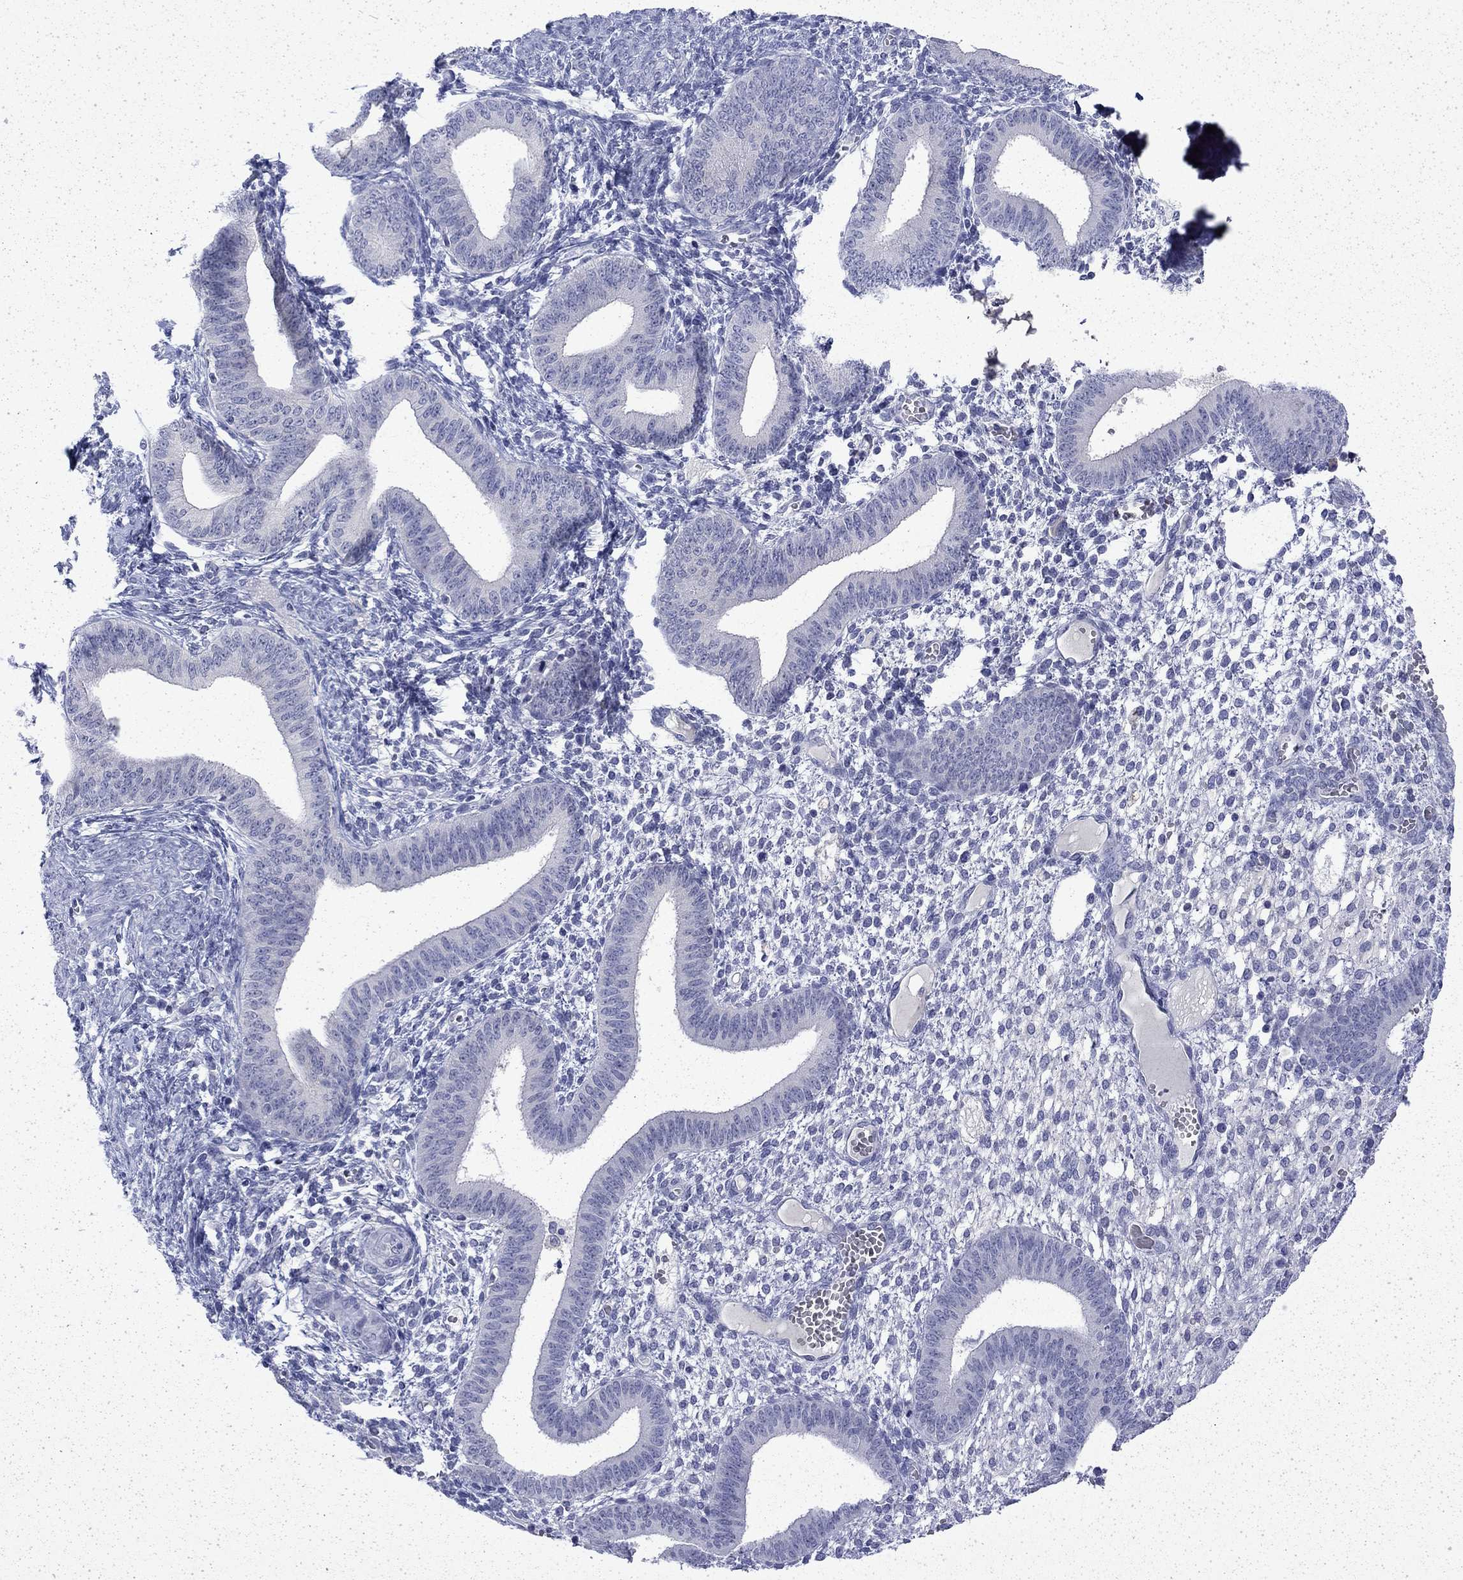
{"staining": {"intensity": "negative", "quantity": "none", "location": "none"}, "tissue": "endometrium", "cell_type": "Cells in endometrial stroma", "image_type": "normal", "snomed": [{"axis": "morphology", "description": "Normal tissue, NOS"}, {"axis": "topography", "description": "Endometrium"}], "caption": "This is an IHC histopathology image of benign human endometrium. There is no staining in cells in endometrial stroma.", "gene": "ENPP6", "patient": {"sex": "female", "age": 42}}